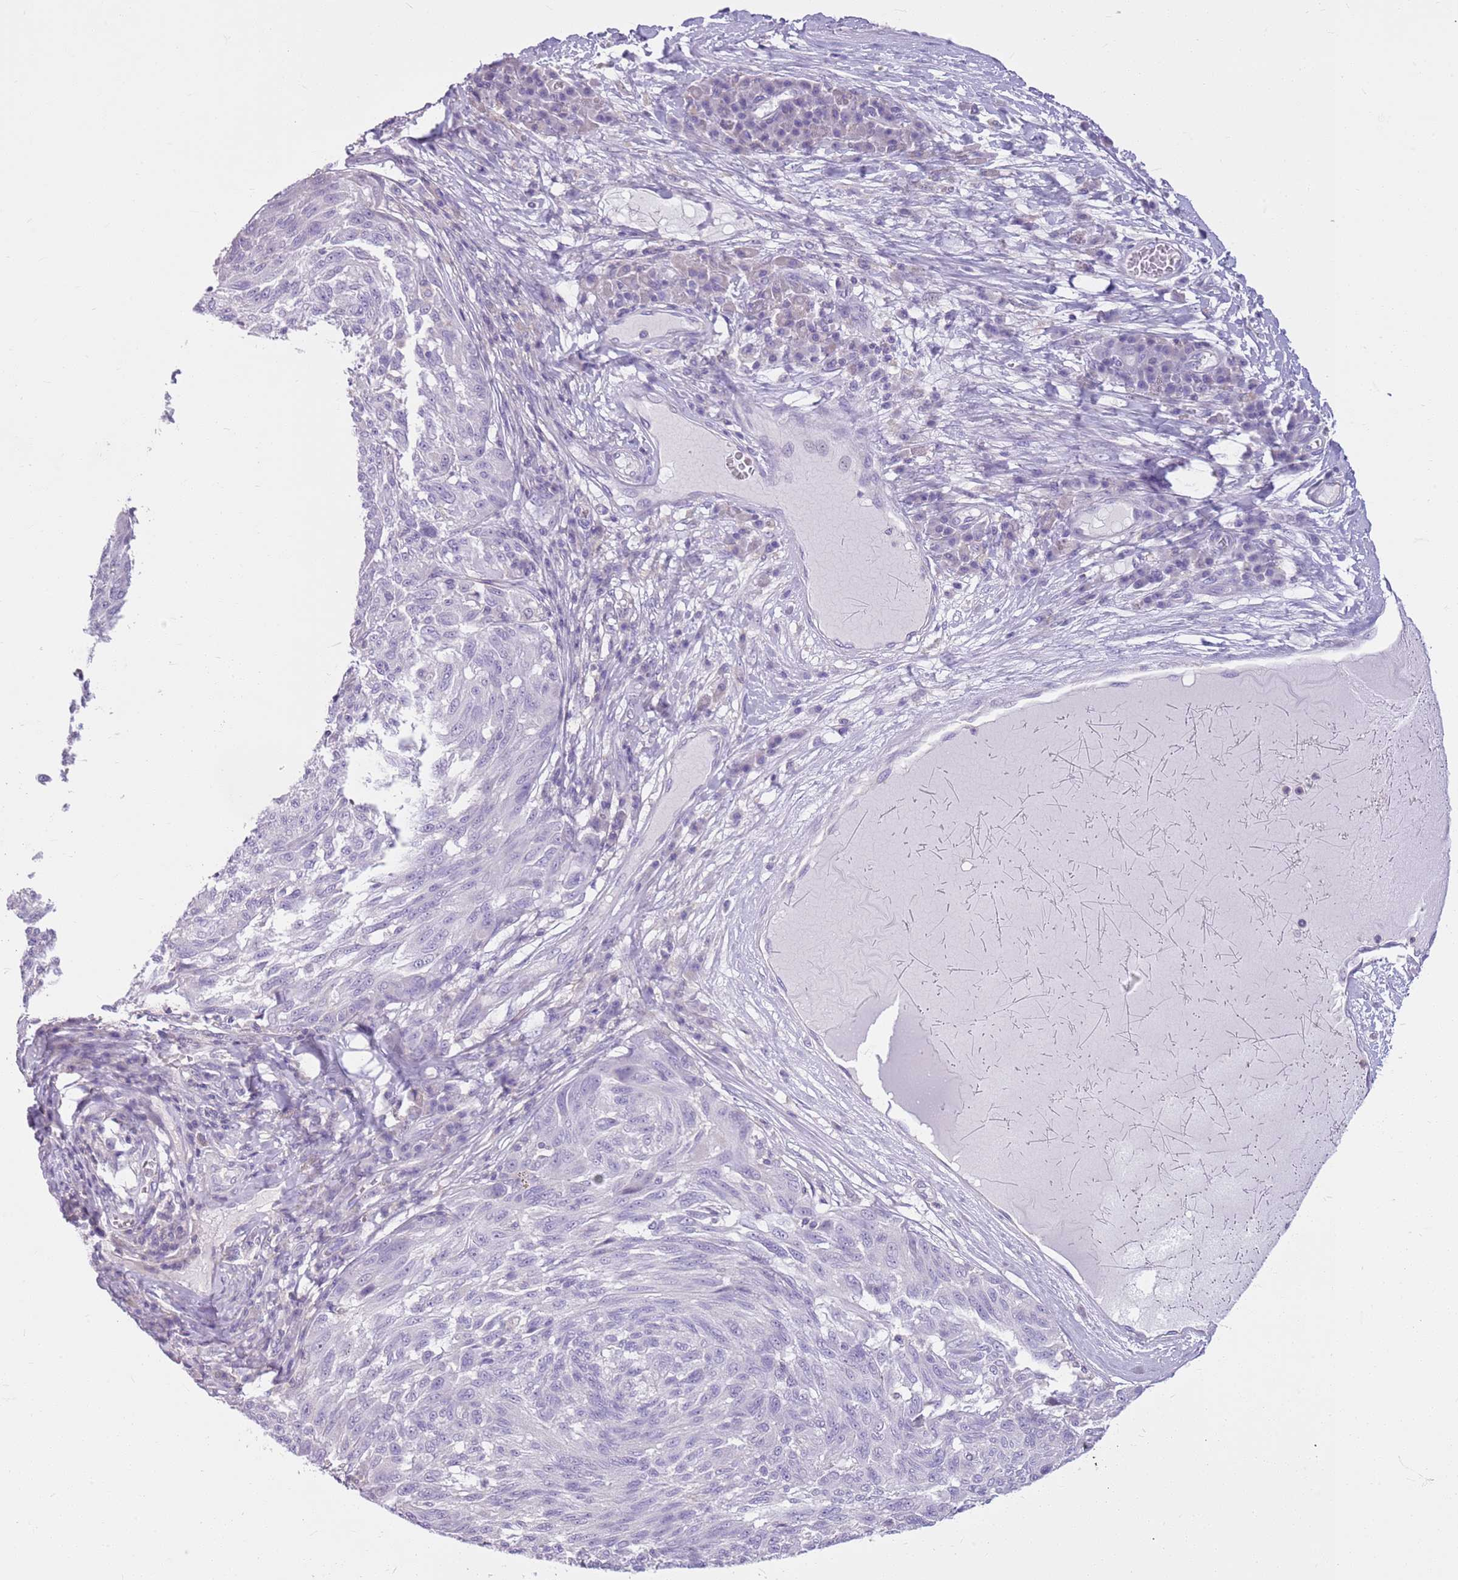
{"staining": {"intensity": "negative", "quantity": "none", "location": "none"}, "tissue": "melanoma", "cell_type": "Tumor cells", "image_type": "cancer", "snomed": [{"axis": "morphology", "description": "Malignant melanoma, NOS"}, {"axis": "topography", "description": "Skin"}], "caption": "This is a histopathology image of IHC staining of melanoma, which shows no staining in tumor cells.", "gene": "CNPPD1", "patient": {"sex": "male", "age": 53}}